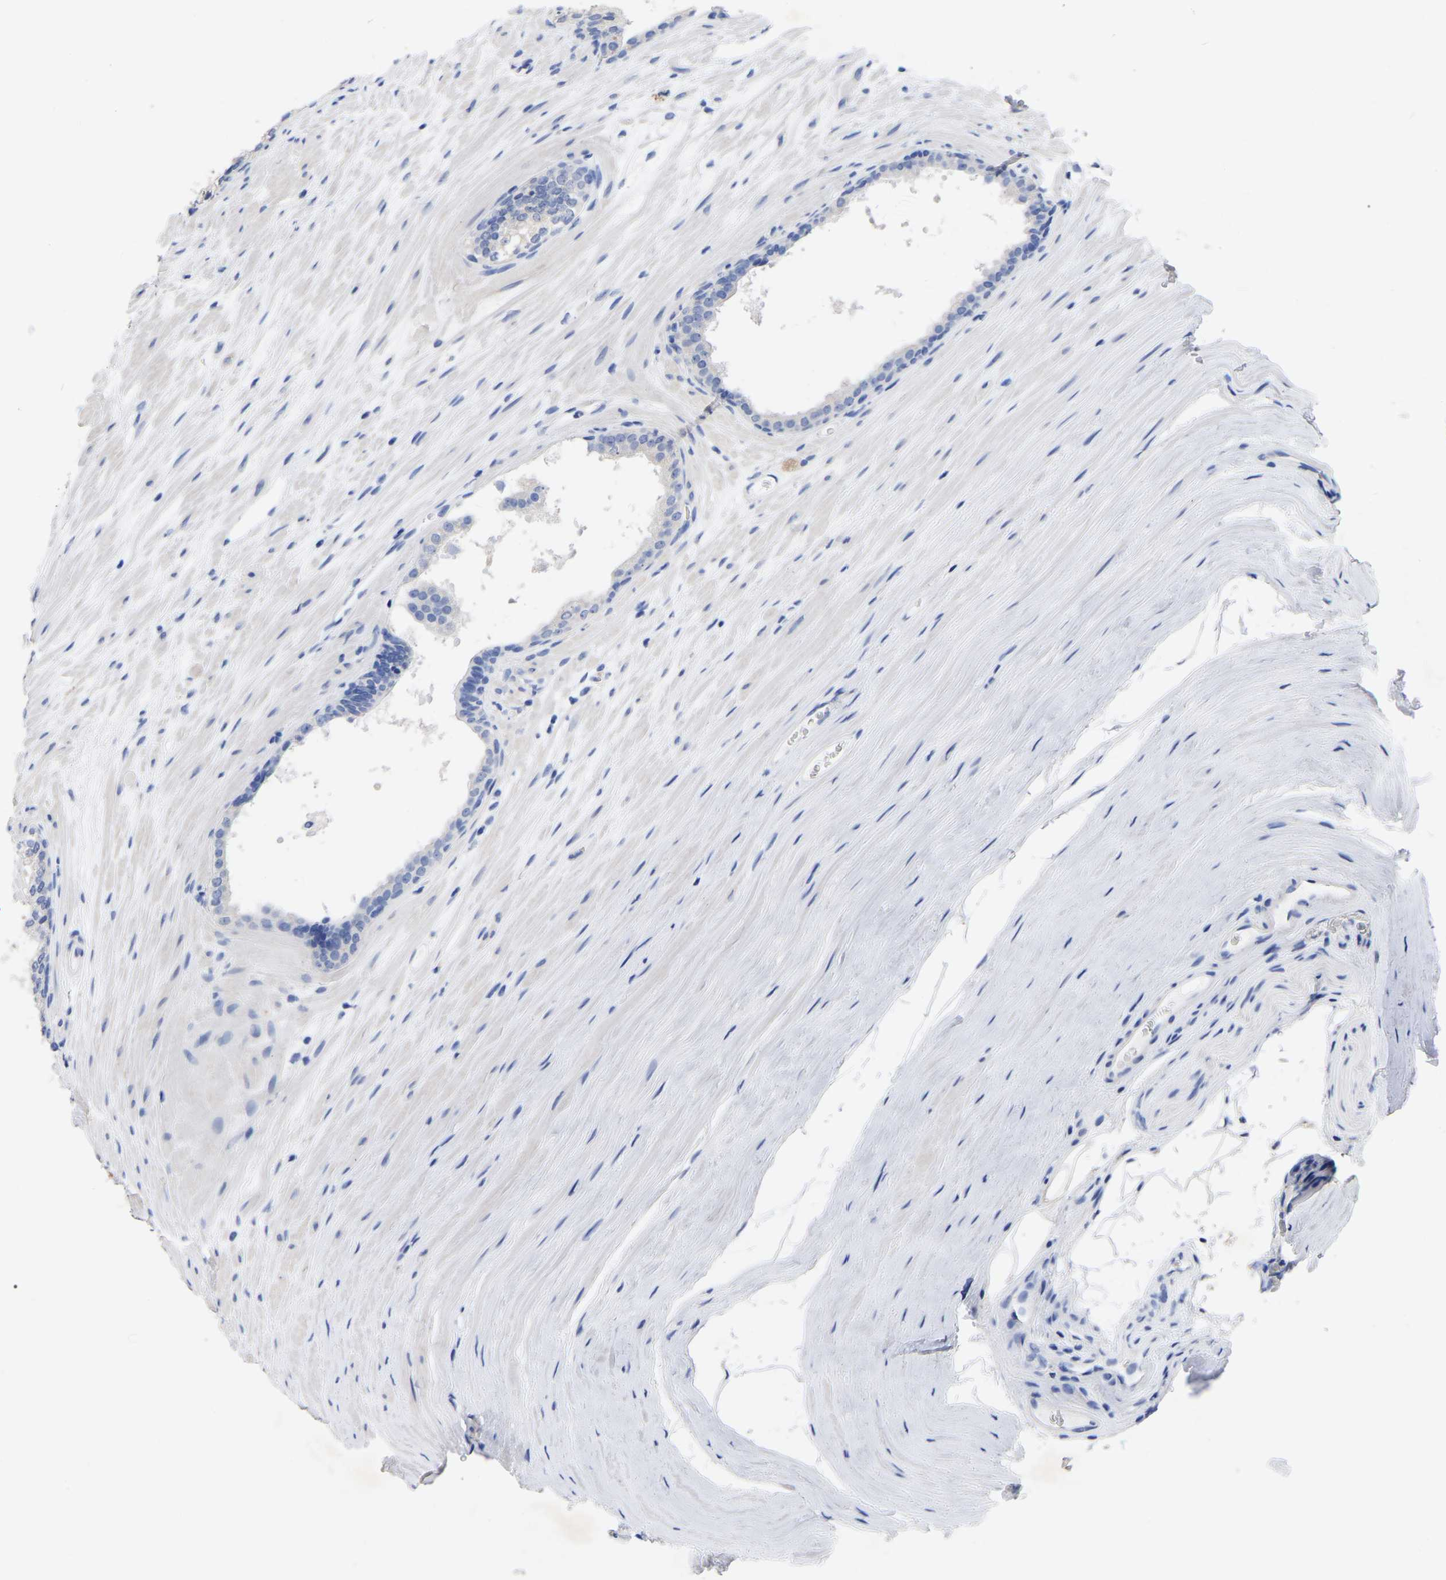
{"staining": {"intensity": "negative", "quantity": "none", "location": "none"}, "tissue": "prostate cancer", "cell_type": "Tumor cells", "image_type": "cancer", "snomed": [{"axis": "morphology", "description": "Adenocarcinoma, Low grade"}, {"axis": "topography", "description": "Prostate"}], "caption": "Immunohistochemical staining of human adenocarcinoma (low-grade) (prostate) demonstrates no significant staining in tumor cells. (Immunohistochemistry, brightfield microscopy, high magnification).", "gene": "ANXA13", "patient": {"sex": "male", "age": 70}}